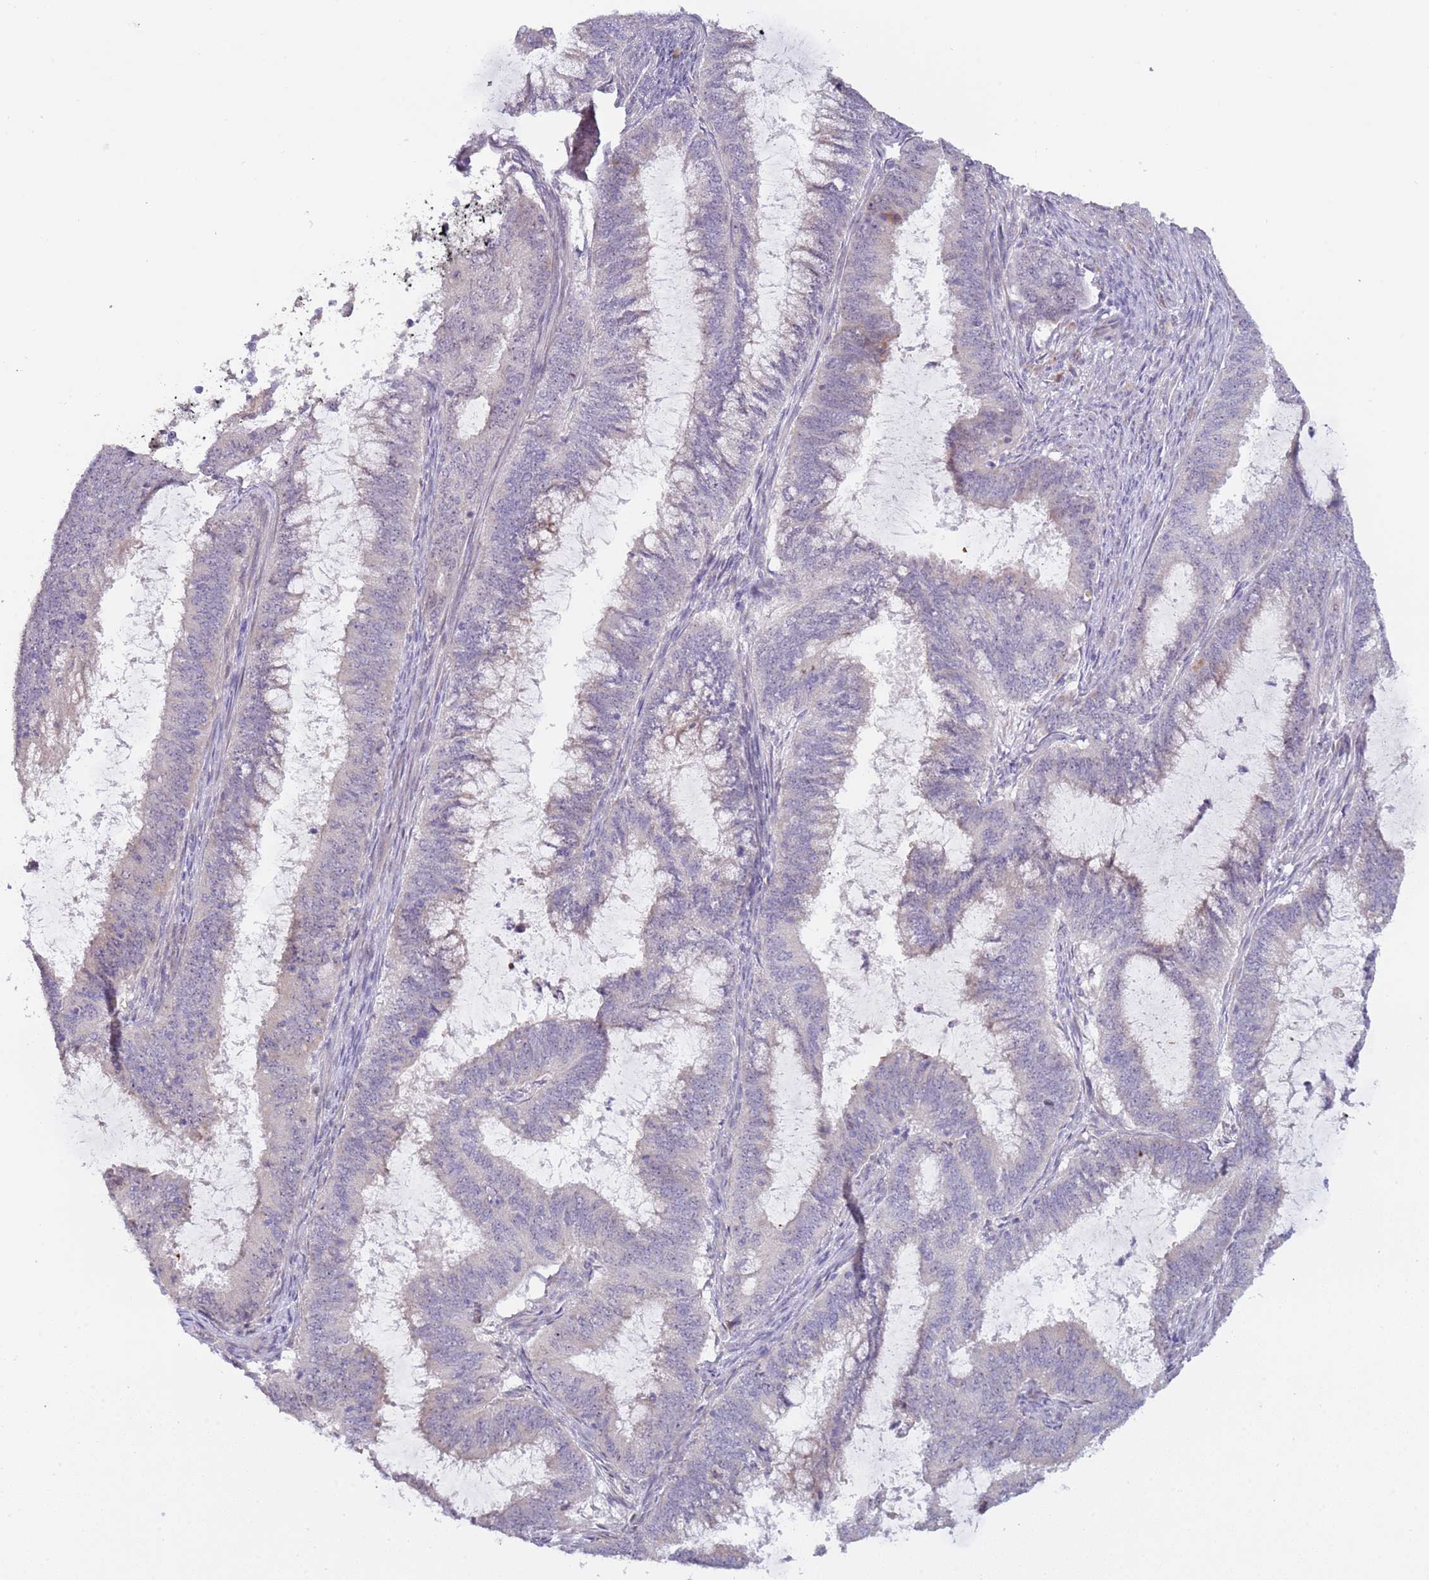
{"staining": {"intensity": "negative", "quantity": "none", "location": "none"}, "tissue": "endometrial cancer", "cell_type": "Tumor cells", "image_type": "cancer", "snomed": [{"axis": "morphology", "description": "Adenocarcinoma, NOS"}, {"axis": "topography", "description": "Endometrium"}], "caption": "DAB (3,3'-diaminobenzidine) immunohistochemical staining of endometrial adenocarcinoma exhibits no significant expression in tumor cells.", "gene": "UCMA", "patient": {"sex": "female", "age": 51}}